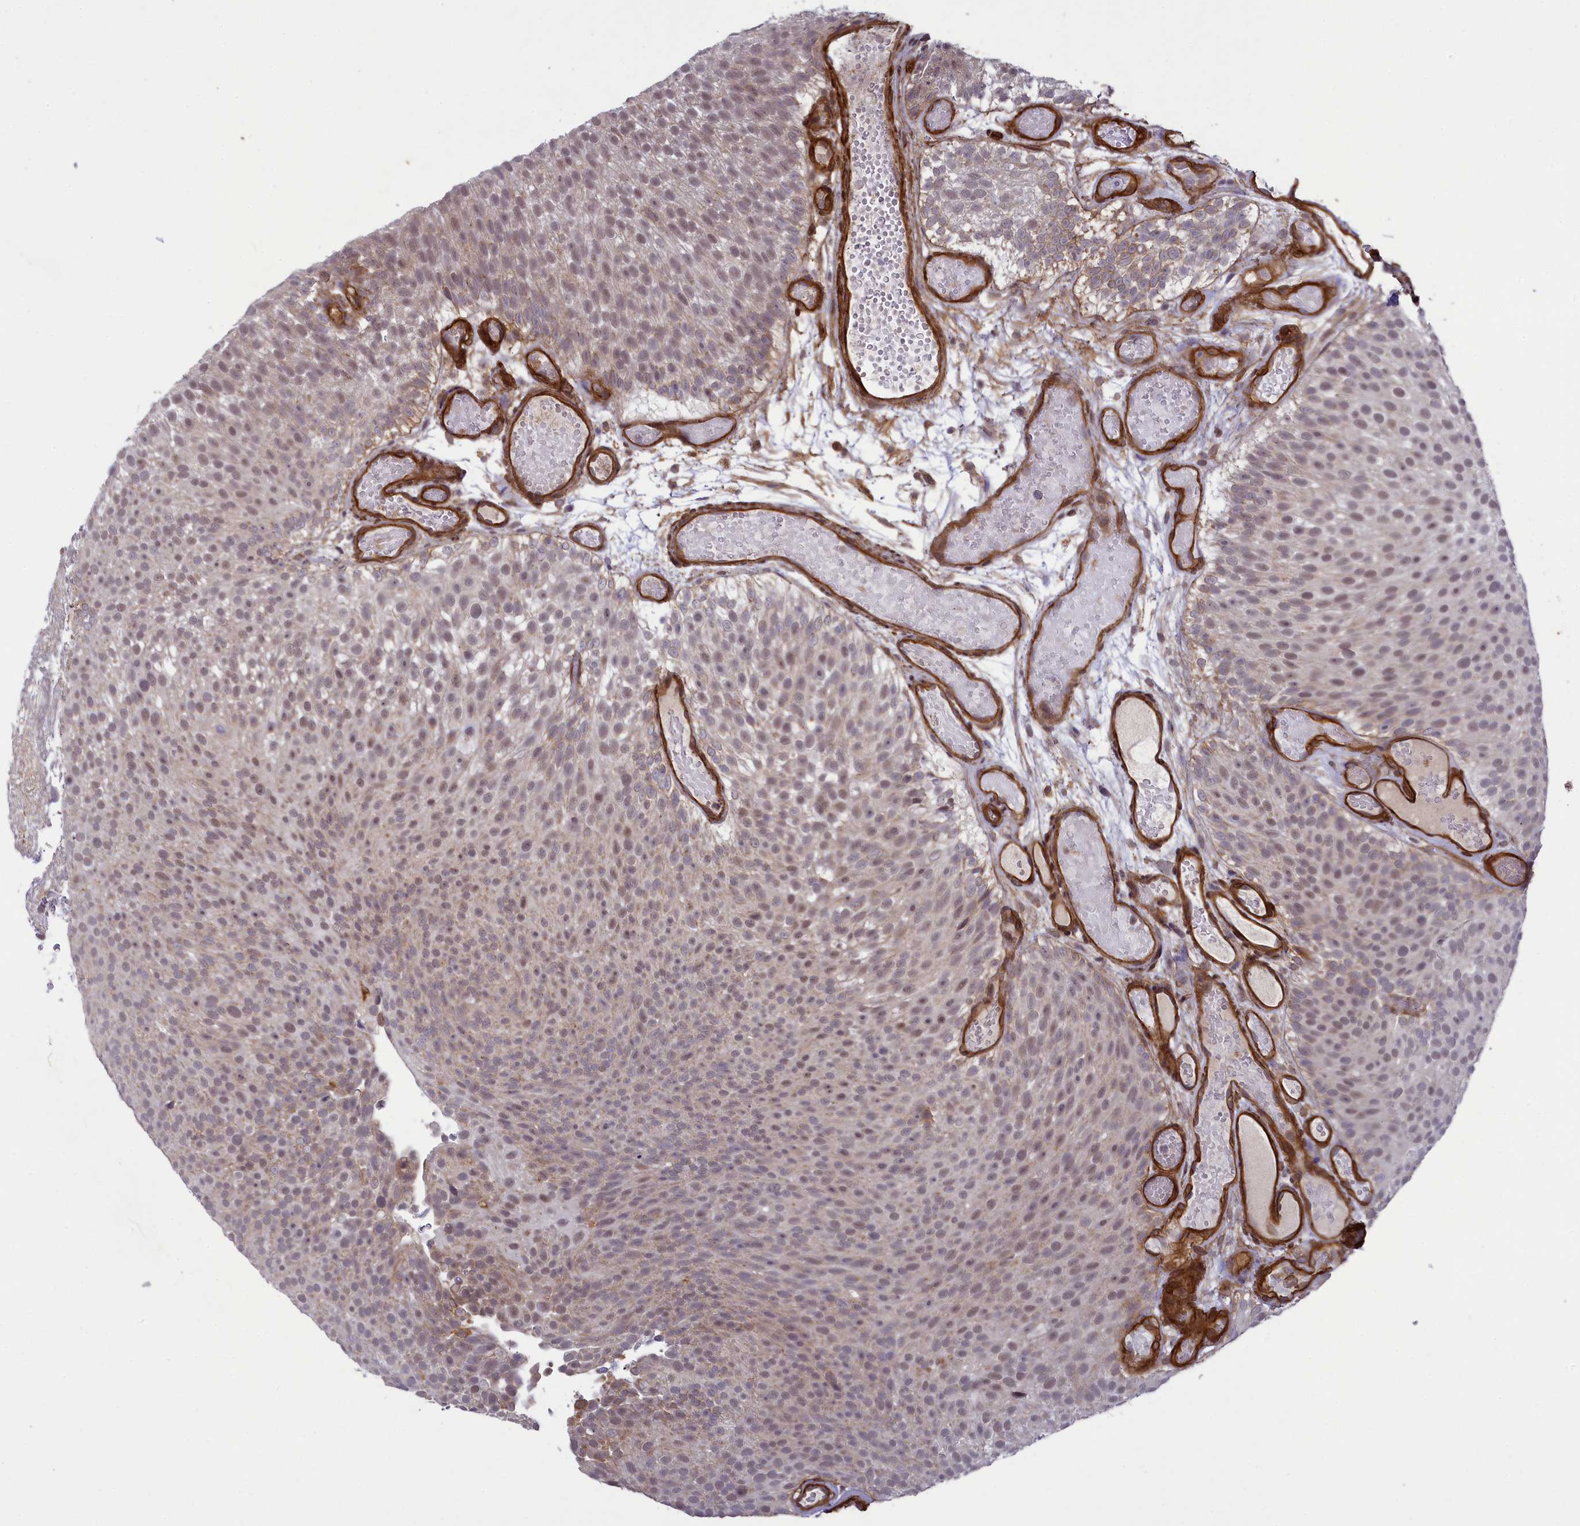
{"staining": {"intensity": "moderate", "quantity": "25%-75%", "location": "nuclear"}, "tissue": "urothelial cancer", "cell_type": "Tumor cells", "image_type": "cancer", "snomed": [{"axis": "morphology", "description": "Urothelial carcinoma, Low grade"}, {"axis": "topography", "description": "Urinary bladder"}], "caption": "Immunohistochemical staining of human urothelial cancer exhibits medium levels of moderate nuclear staining in about 25%-75% of tumor cells.", "gene": "TNS1", "patient": {"sex": "male", "age": 78}}